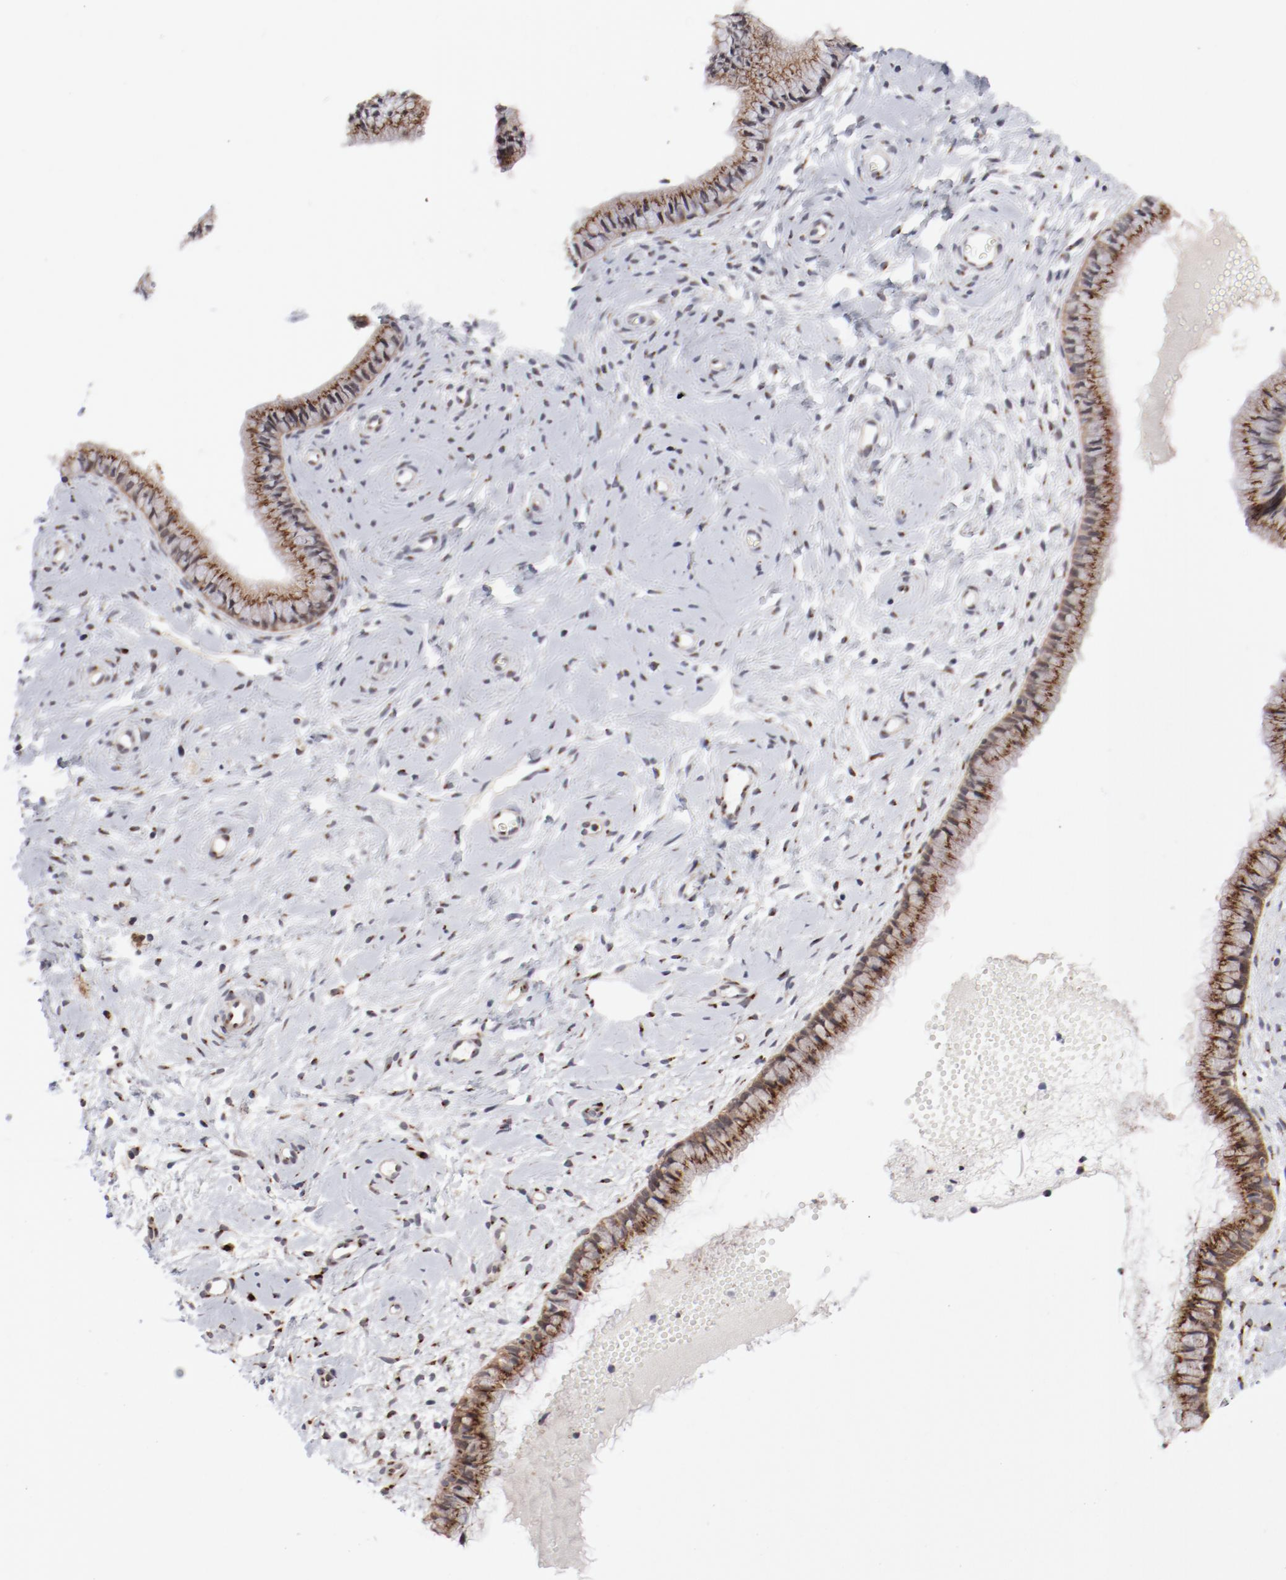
{"staining": {"intensity": "moderate", "quantity": ">75%", "location": "cytoplasmic/membranous"}, "tissue": "cervix", "cell_type": "Glandular cells", "image_type": "normal", "snomed": [{"axis": "morphology", "description": "Normal tissue, NOS"}, {"axis": "topography", "description": "Cervix"}], "caption": "Immunohistochemistry histopathology image of benign cervix stained for a protein (brown), which shows medium levels of moderate cytoplasmic/membranous staining in approximately >75% of glandular cells.", "gene": "RPL12", "patient": {"sex": "female", "age": 46}}